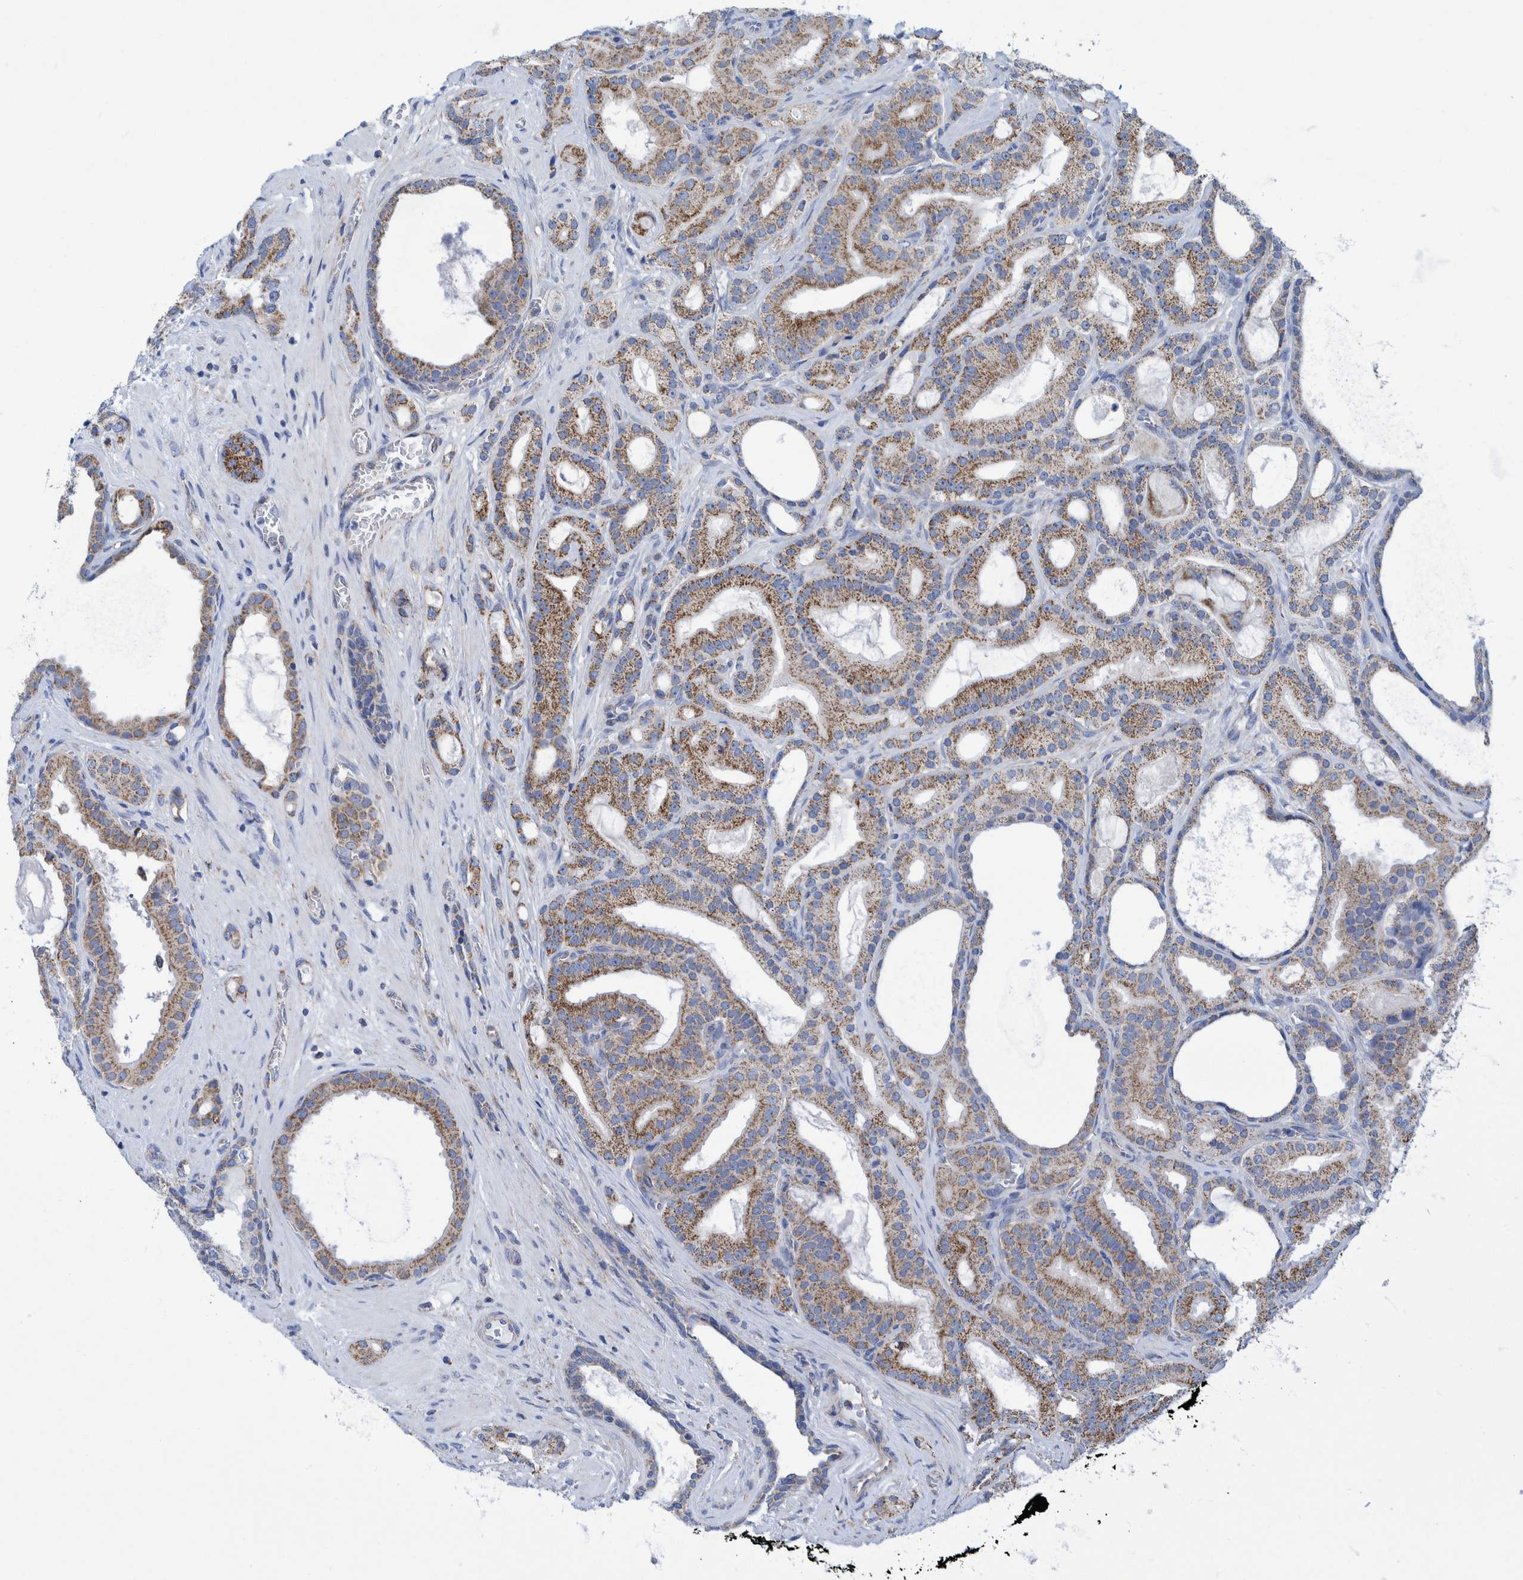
{"staining": {"intensity": "moderate", "quantity": ">75%", "location": "cytoplasmic/membranous"}, "tissue": "prostate cancer", "cell_type": "Tumor cells", "image_type": "cancer", "snomed": [{"axis": "morphology", "description": "Adenocarcinoma, High grade"}, {"axis": "topography", "description": "Prostate"}], "caption": "Protein expression analysis of prostate cancer displays moderate cytoplasmic/membranous expression in approximately >75% of tumor cells.", "gene": "MRPS7", "patient": {"sex": "male", "age": 60}}